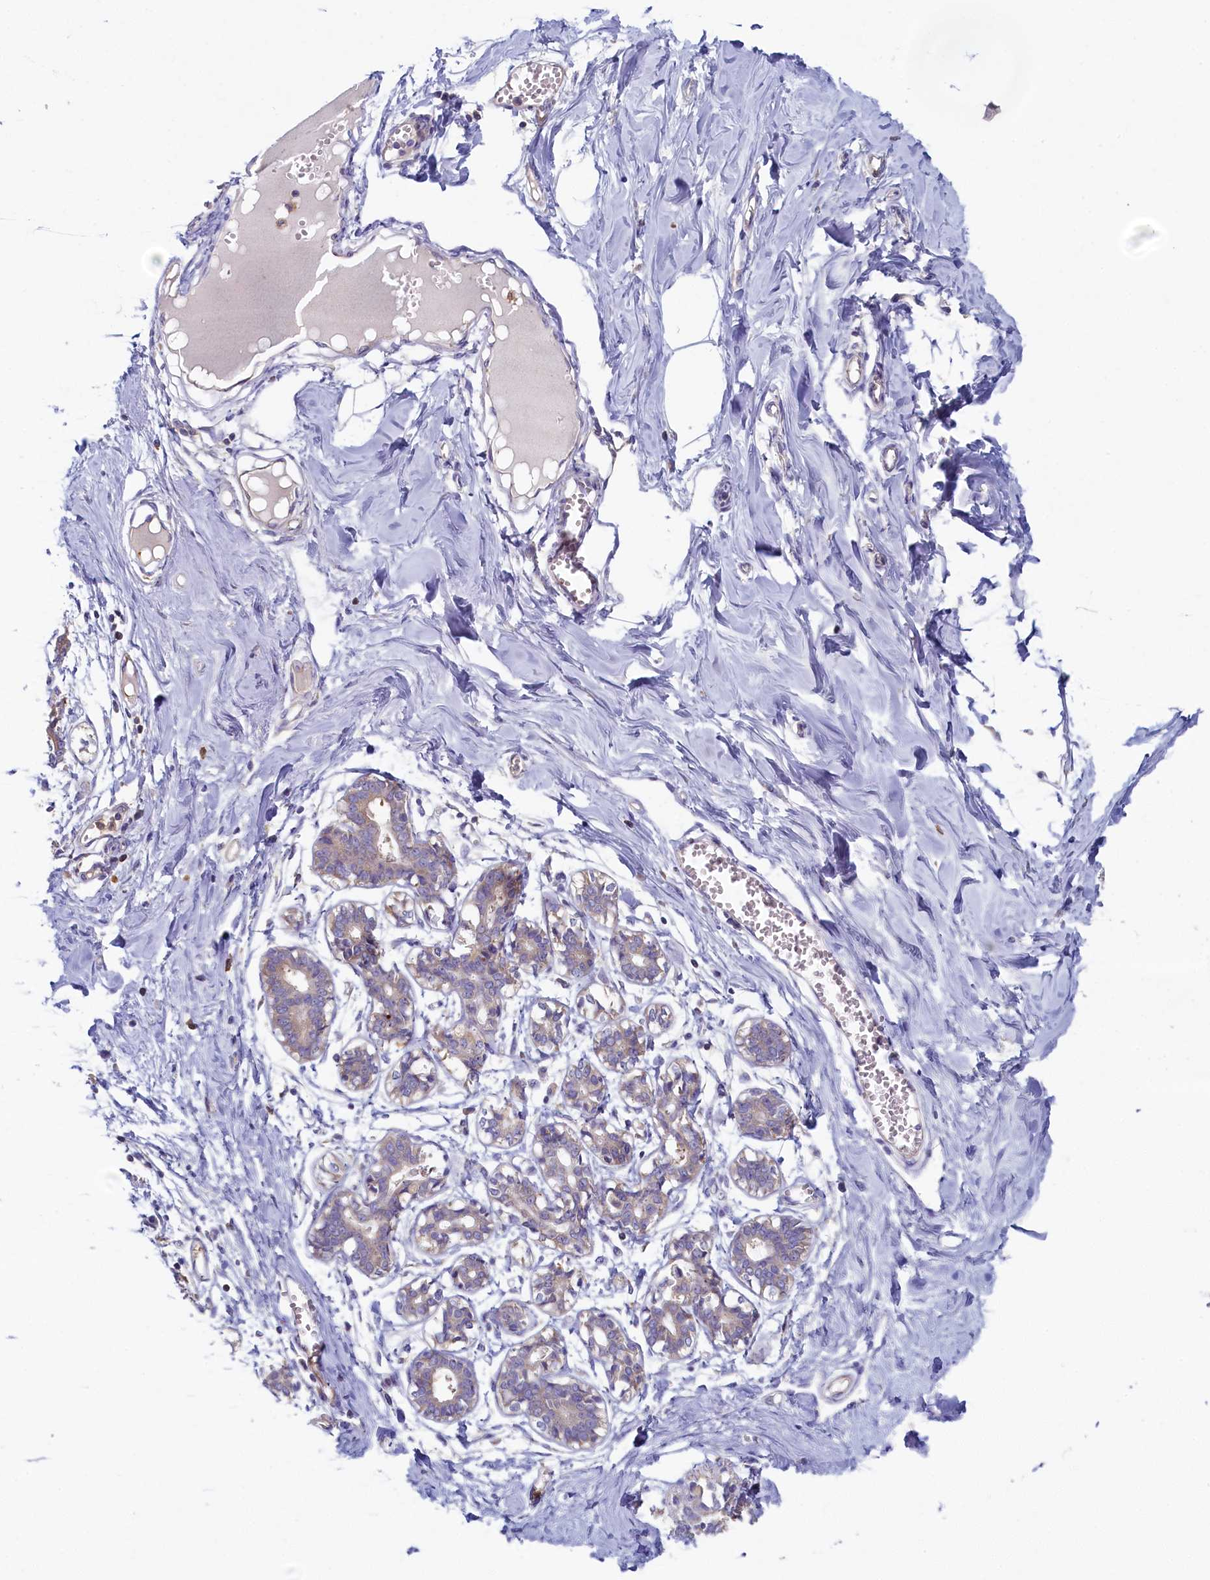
{"staining": {"intensity": "negative", "quantity": "none", "location": "none"}, "tissue": "breast", "cell_type": "Adipocytes", "image_type": "normal", "snomed": [{"axis": "morphology", "description": "Normal tissue, NOS"}, {"axis": "topography", "description": "Breast"}], "caption": "This is an immunohistochemistry histopathology image of normal human breast. There is no expression in adipocytes.", "gene": "TIMM8B", "patient": {"sex": "female", "age": 27}}